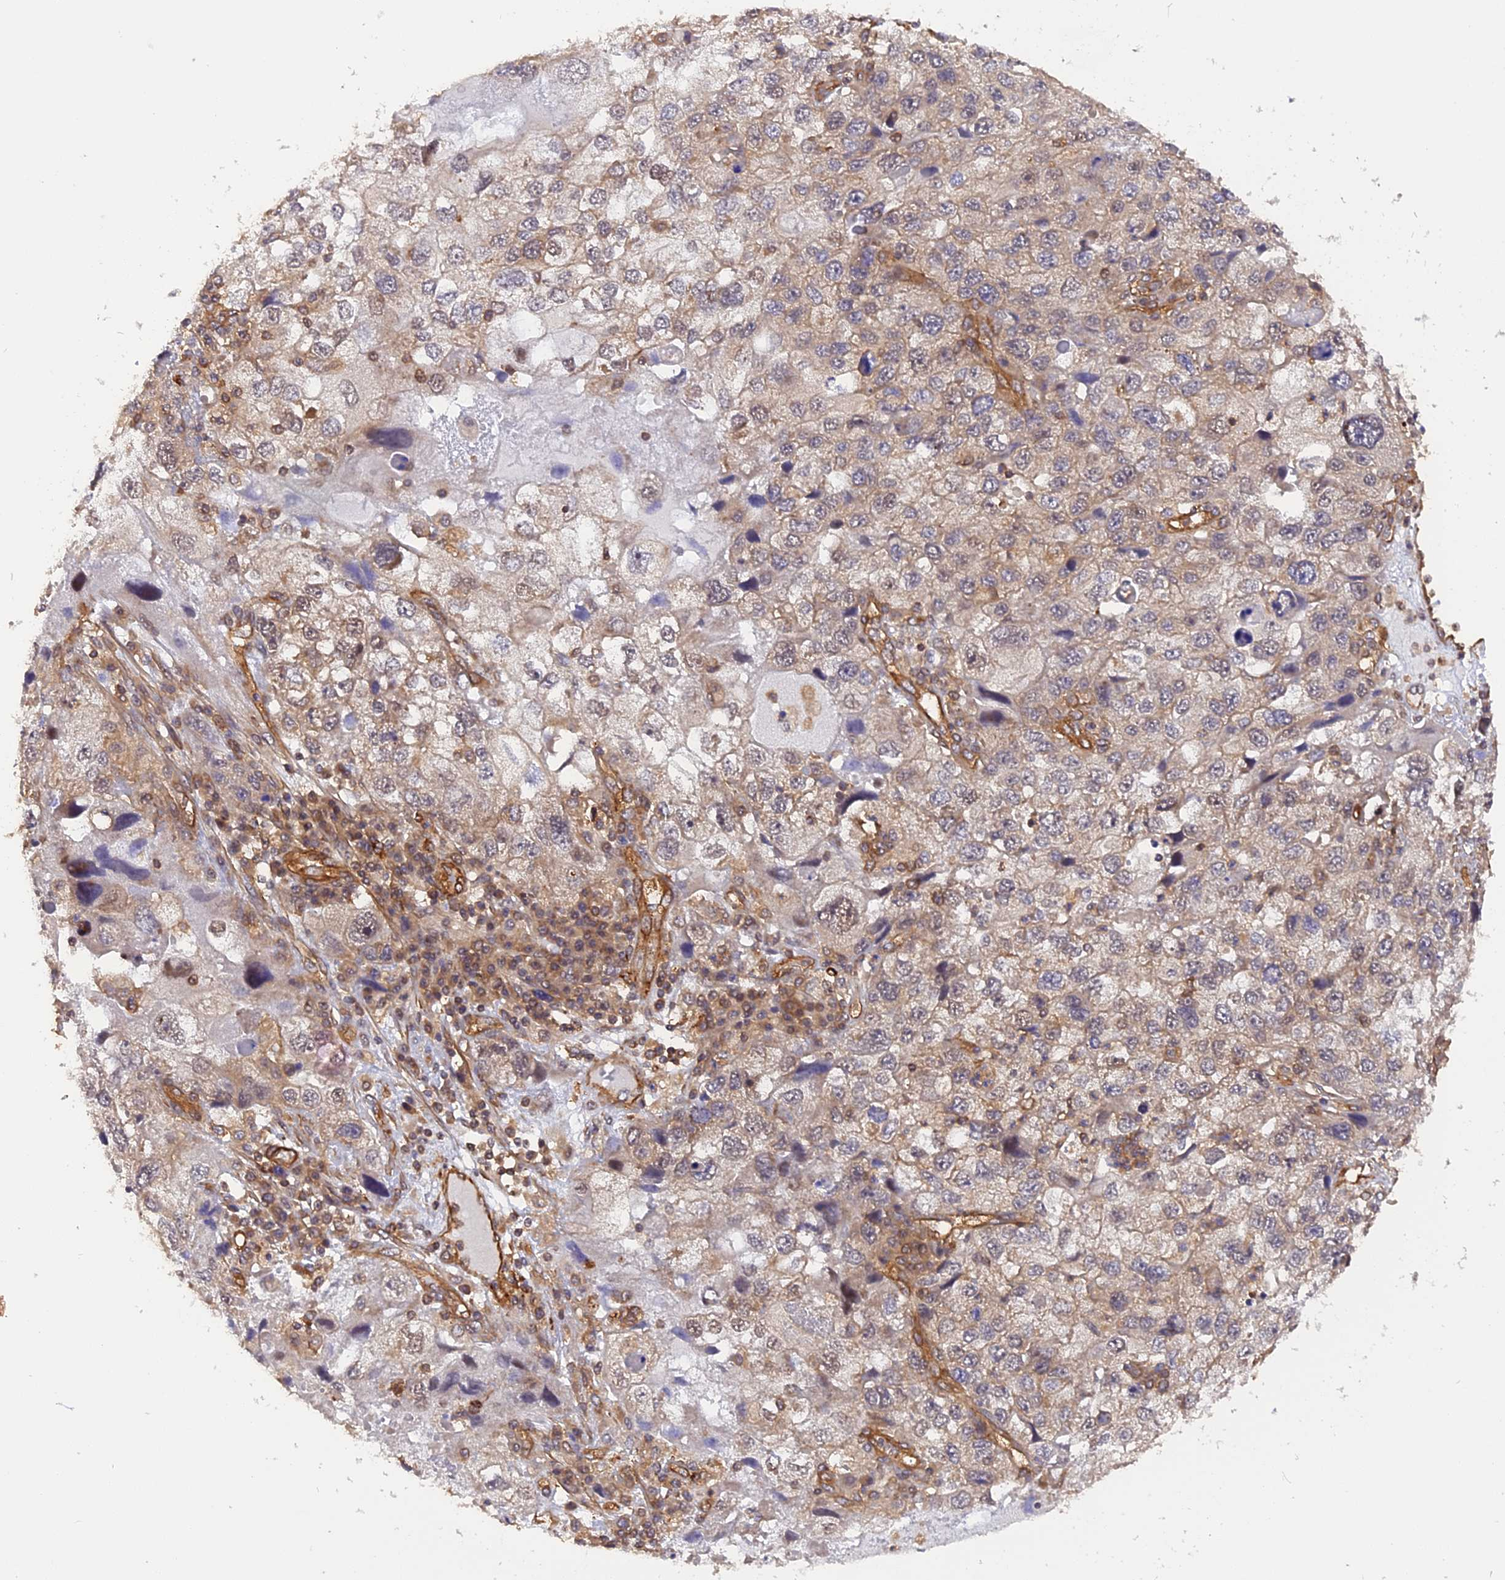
{"staining": {"intensity": "weak", "quantity": "<25%", "location": "nuclear"}, "tissue": "endometrial cancer", "cell_type": "Tumor cells", "image_type": "cancer", "snomed": [{"axis": "morphology", "description": "Adenocarcinoma, NOS"}, {"axis": "topography", "description": "Endometrium"}], "caption": "Immunohistochemical staining of adenocarcinoma (endometrial) exhibits no significant expression in tumor cells.", "gene": "C5orf22", "patient": {"sex": "female", "age": 49}}